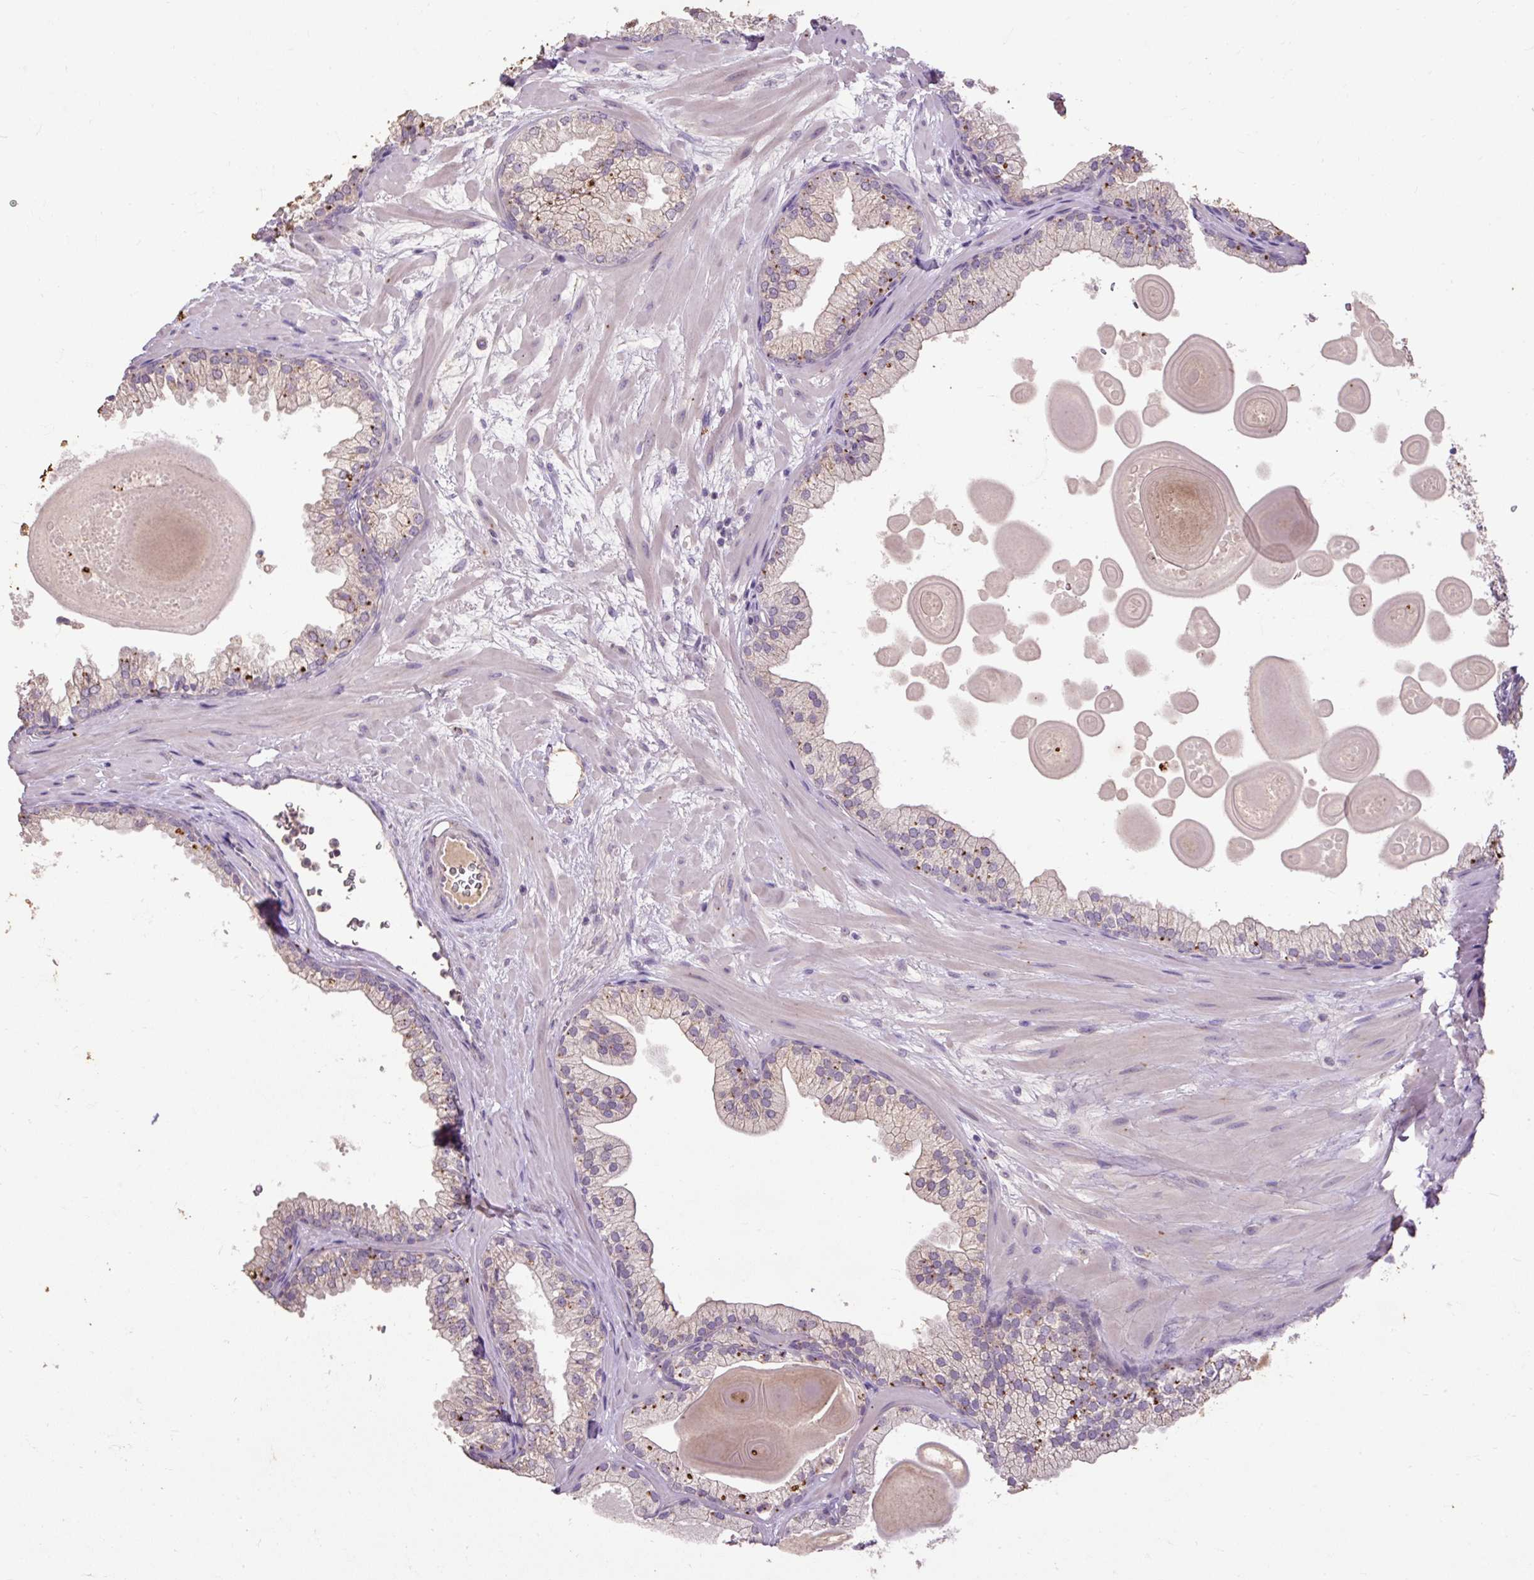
{"staining": {"intensity": "moderate", "quantity": "<25%", "location": "cytoplasmic/membranous"}, "tissue": "prostate", "cell_type": "Glandular cells", "image_type": "normal", "snomed": [{"axis": "morphology", "description": "Normal tissue, NOS"}, {"axis": "topography", "description": "Prostate"}, {"axis": "topography", "description": "Peripheral nerve tissue"}], "caption": "Immunohistochemical staining of unremarkable prostate displays low levels of moderate cytoplasmic/membranous expression in approximately <25% of glandular cells.", "gene": "LRTM2", "patient": {"sex": "male", "age": 61}}